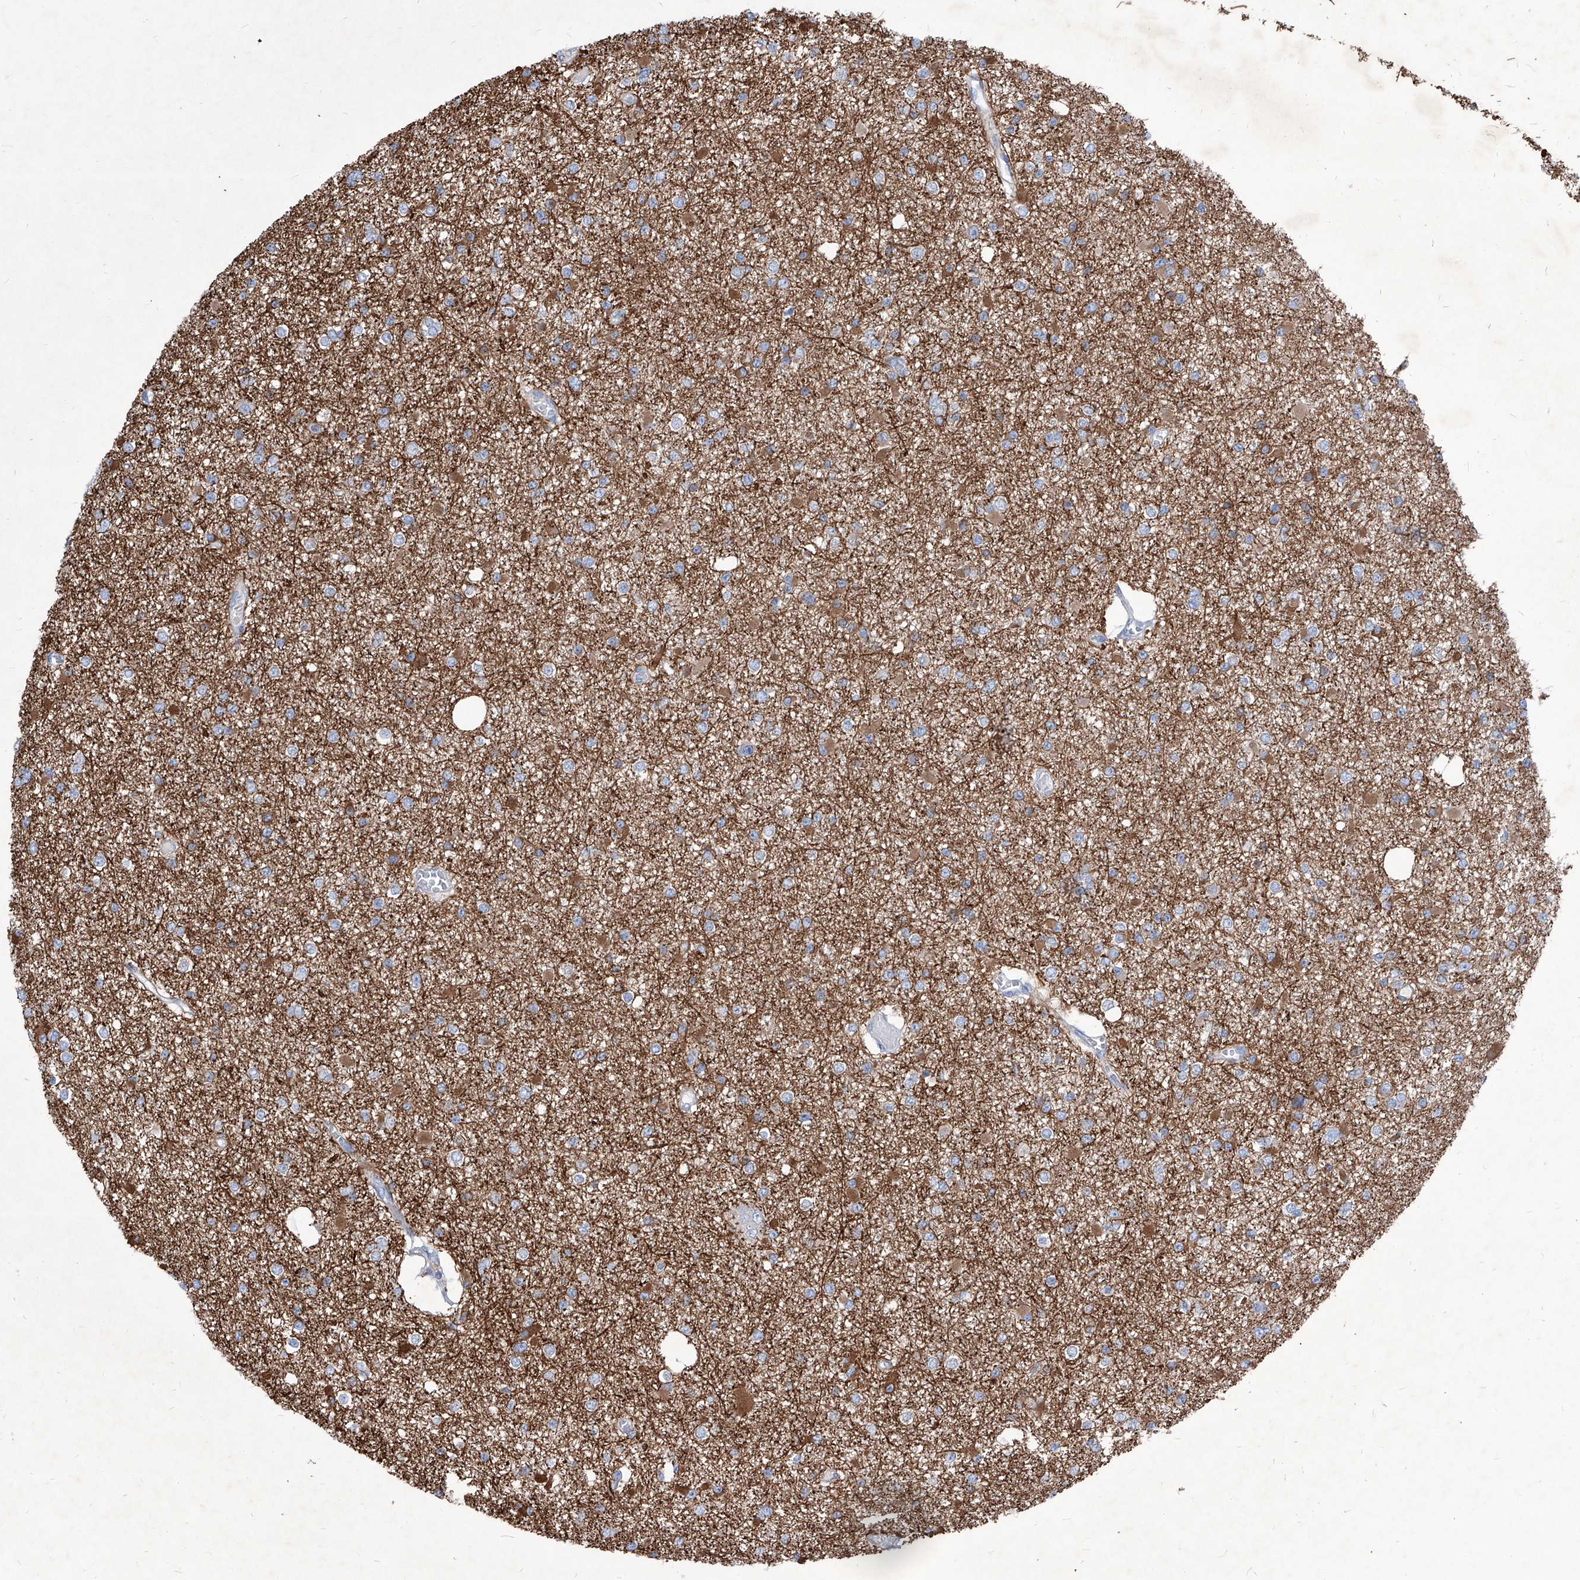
{"staining": {"intensity": "negative", "quantity": "none", "location": "none"}, "tissue": "glioma", "cell_type": "Tumor cells", "image_type": "cancer", "snomed": [{"axis": "morphology", "description": "Glioma, malignant, Low grade"}, {"axis": "topography", "description": "Brain"}], "caption": "Glioma was stained to show a protein in brown. There is no significant expression in tumor cells.", "gene": "UBOX5", "patient": {"sex": "female", "age": 22}}